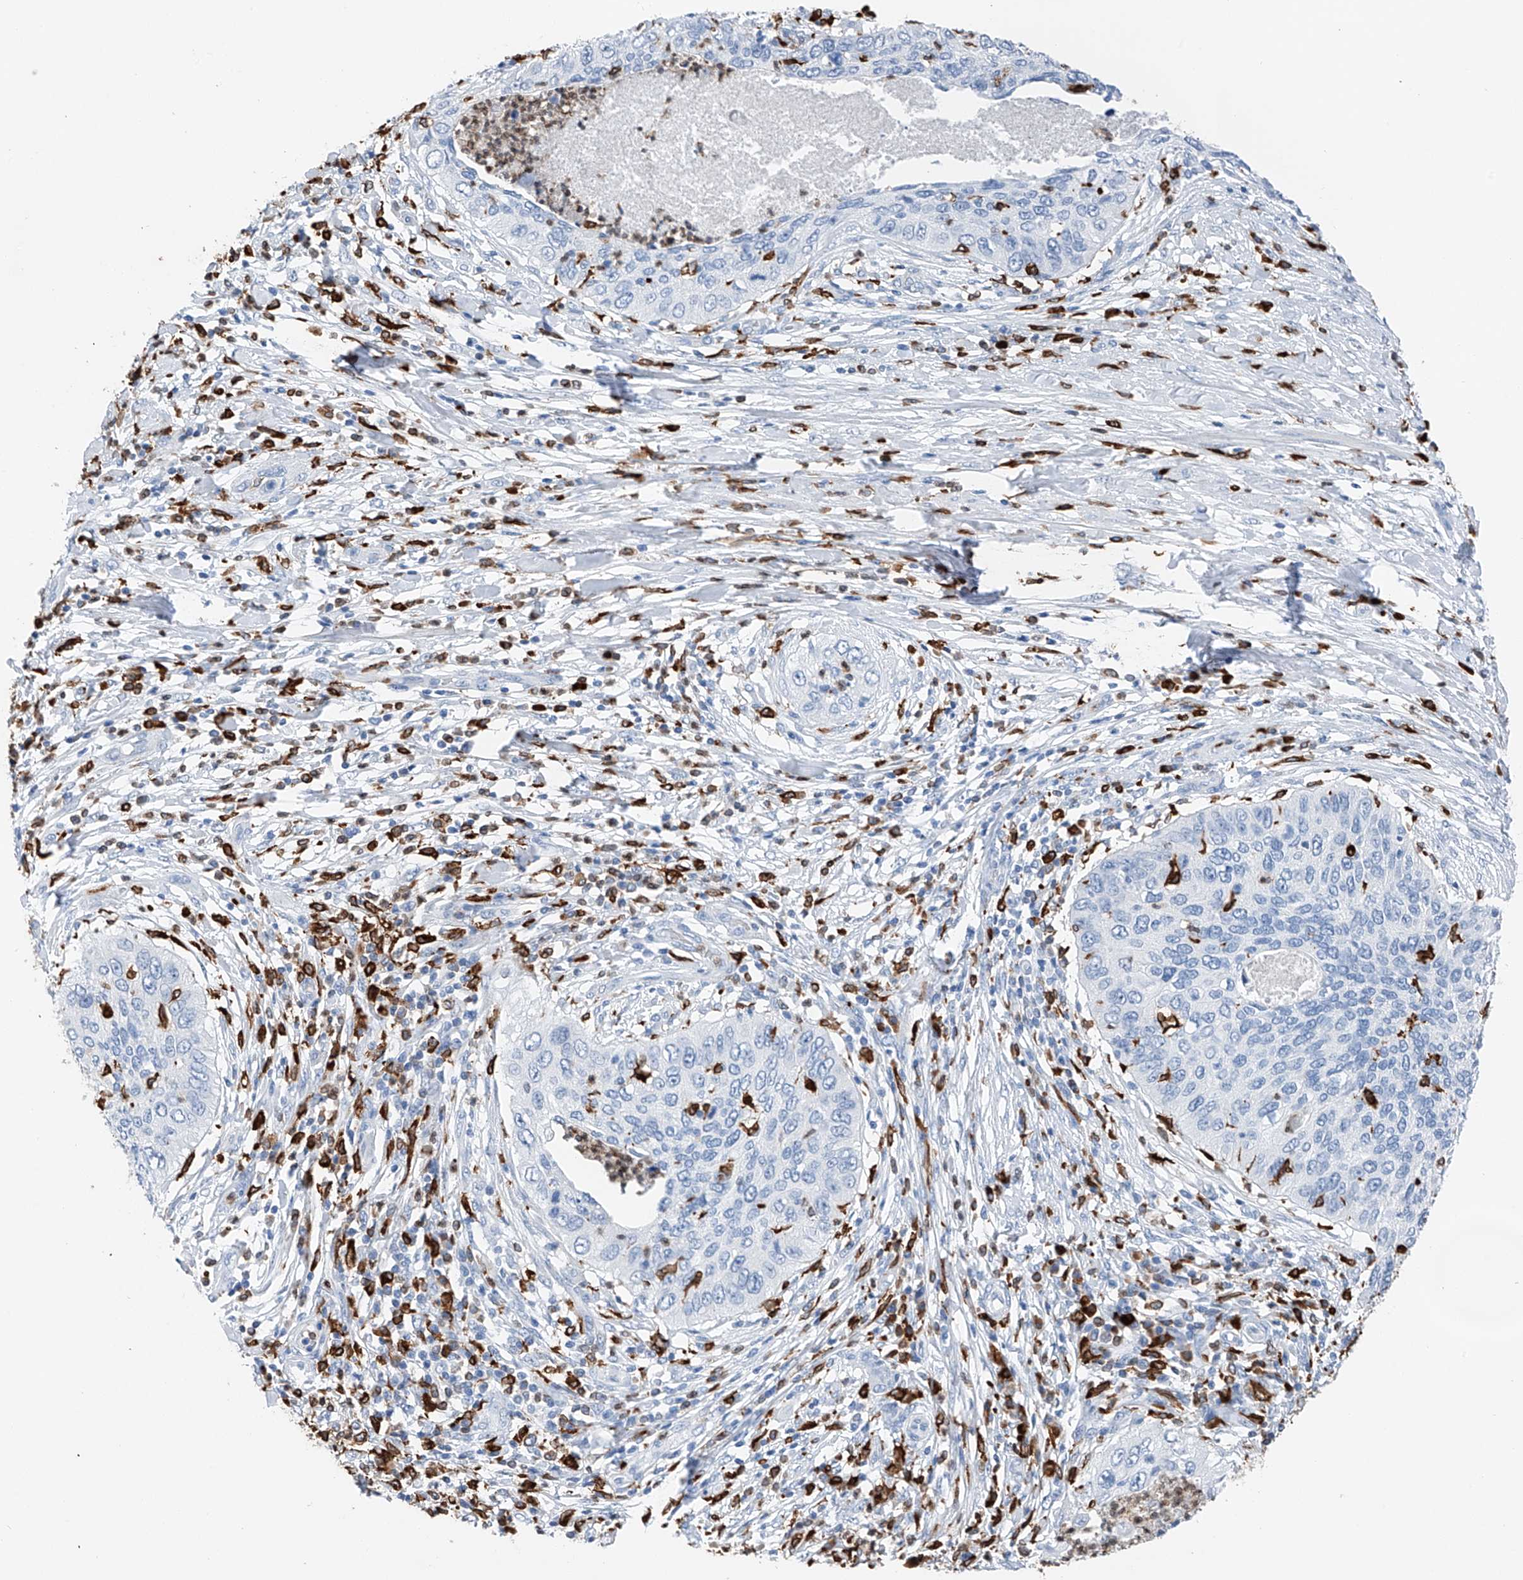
{"staining": {"intensity": "negative", "quantity": "none", "location": "none"}, "tissue": "cervical cancer", "cell_type": "Tumor cells", "image_type": "cancer", "snomed": [{"axis": "morphology", "description": "Squamous cell carcinoma, NOS"}, {"axis": "topography", "description": "Cervix"}], "caption": "A histopathology image of human squamous cell carcinoma (cervical) is negative for staining in tumor cells.", "gene": "TBXAS1", "patient": {"sex": "female", "age": 38}}